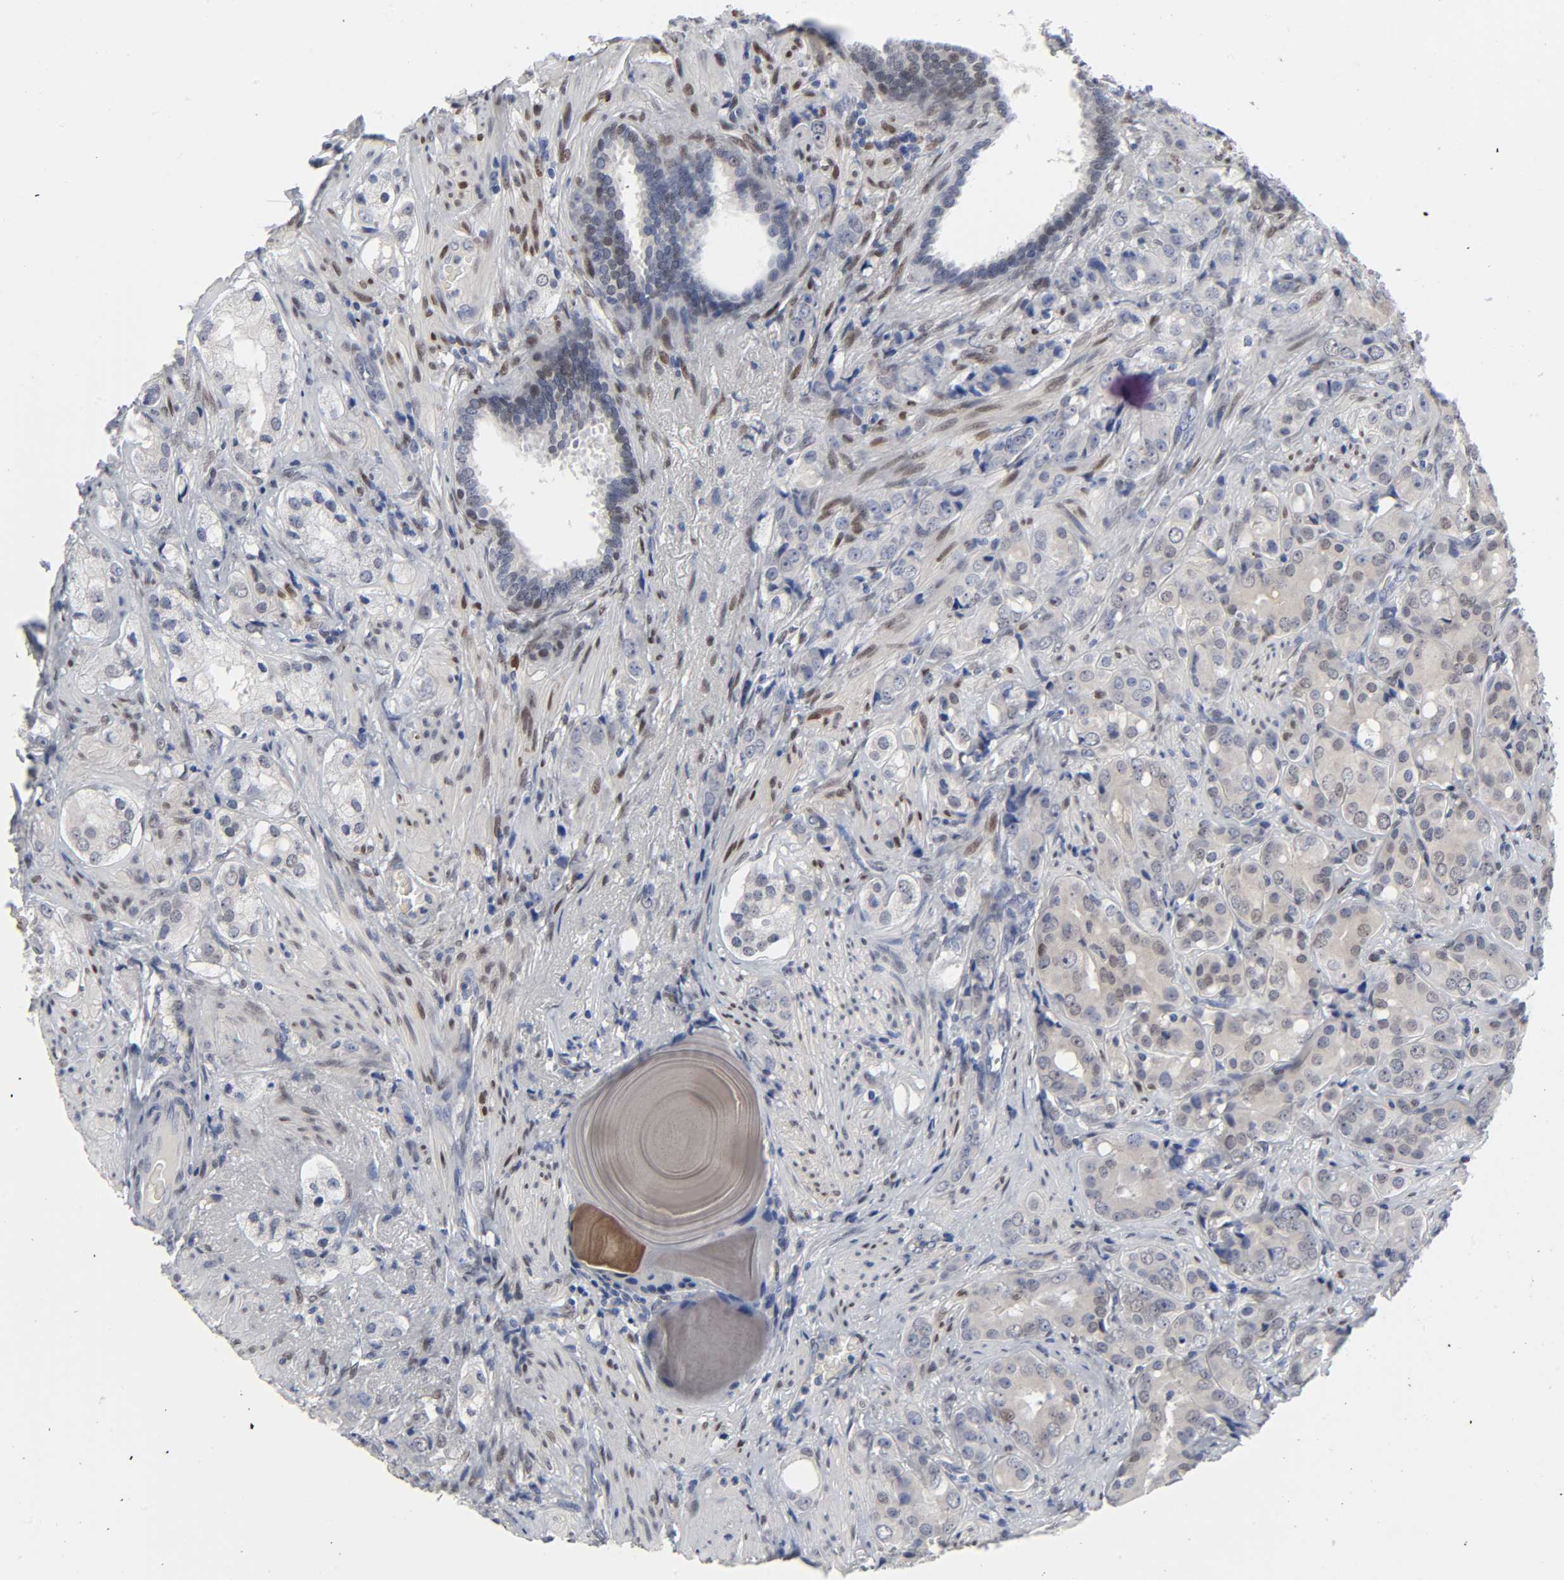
{"staining": {"intensity": "weak", "quantity": "<25%", "location": "nuclear"}, "tissue": "prostate cancer", "cell_type": "Tumor cells", "image_type": "cancer", "snomed": [{"axis": "morphology", "description": "Adenocarcinoma, High grade"}, {"axis": "topography", "description": "Prostate"}], "caption": "Immunohistochemical staining of adenocarcinoma (high-grade) (prostate) displays no significant expression in tumor cells.", "gene": "SALL2", "patient": {"sex": "male", "age": 68}}